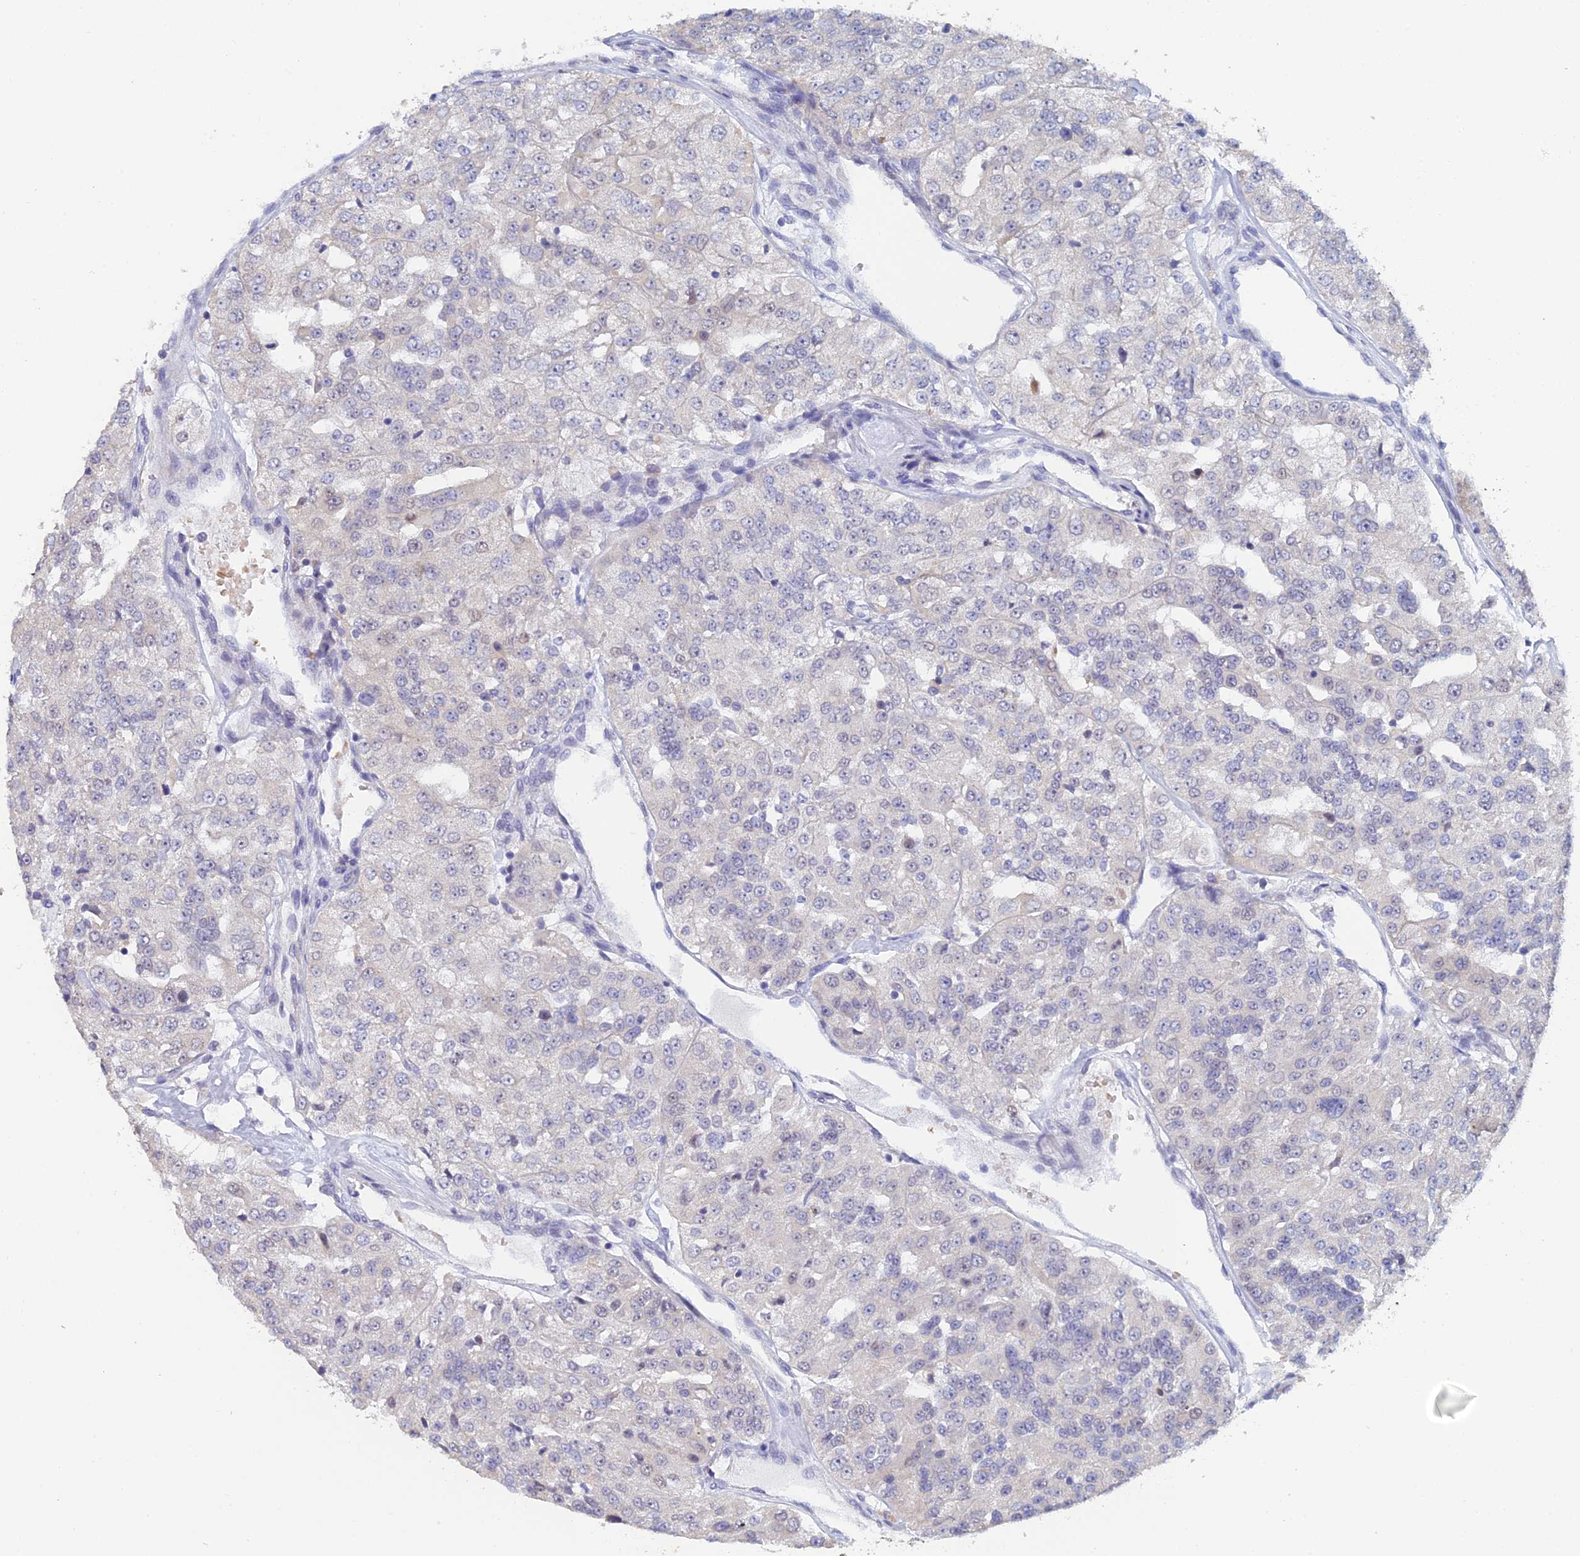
{"staining": {"intensity": "negative", "quantity": "none", "location": "none"}, "tissue": "renal cancer", "cell_type": "Tumor cells", "image_type": "cancer", "snomed": [{"axis": "morphology", "description": "Adenocarcinoma, NOS"}, {"axis": "topography", "description": "Kidney"}], "caption": "This is a photomicrograph of IHC staining of renal adenocarcinoma, which shows no expression in tumor cells.", "gene": "GIPC1", "patient": {"sex": "female", "age": 63}}